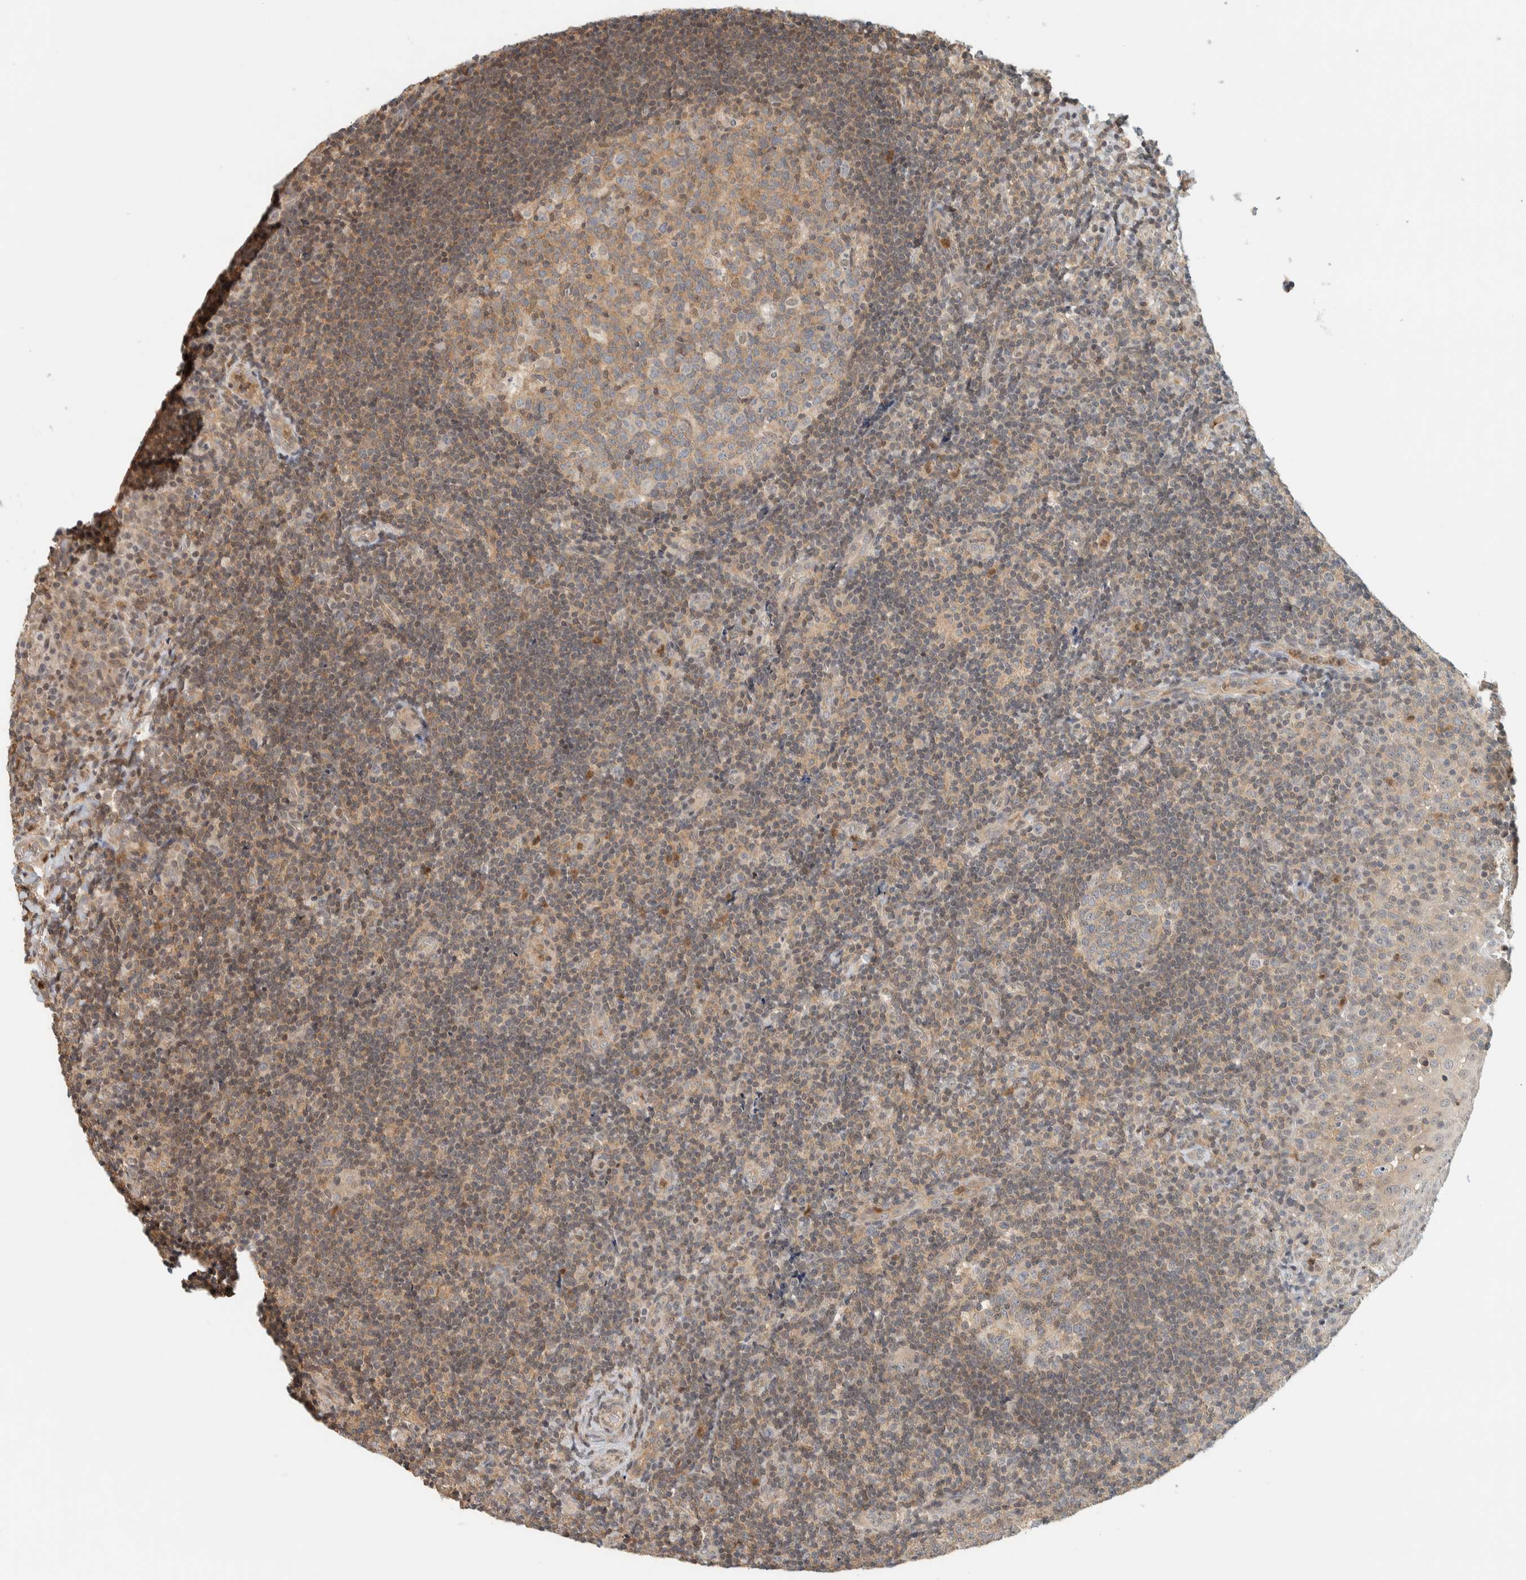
{"staining": {"intensity": "weak", "quantity": ">75%", "location": "cytoplasmic/membranous"}, "tissue": "tonsil", "cell_type": "Germinal center cells", "image_type": "normal", "snomed": [{"axis": "morphology", "description": "Normal tissue, NOS"}, {"axis": "topography", "description": "Tonsil"}], "caption": "Weak cytoplasmic/membranous protein positivity is seen in approximately >75% of germinal center cells in tonsil.", "gene": "ARFGEF1", "patient": {"sex": "female", "age": 40}}